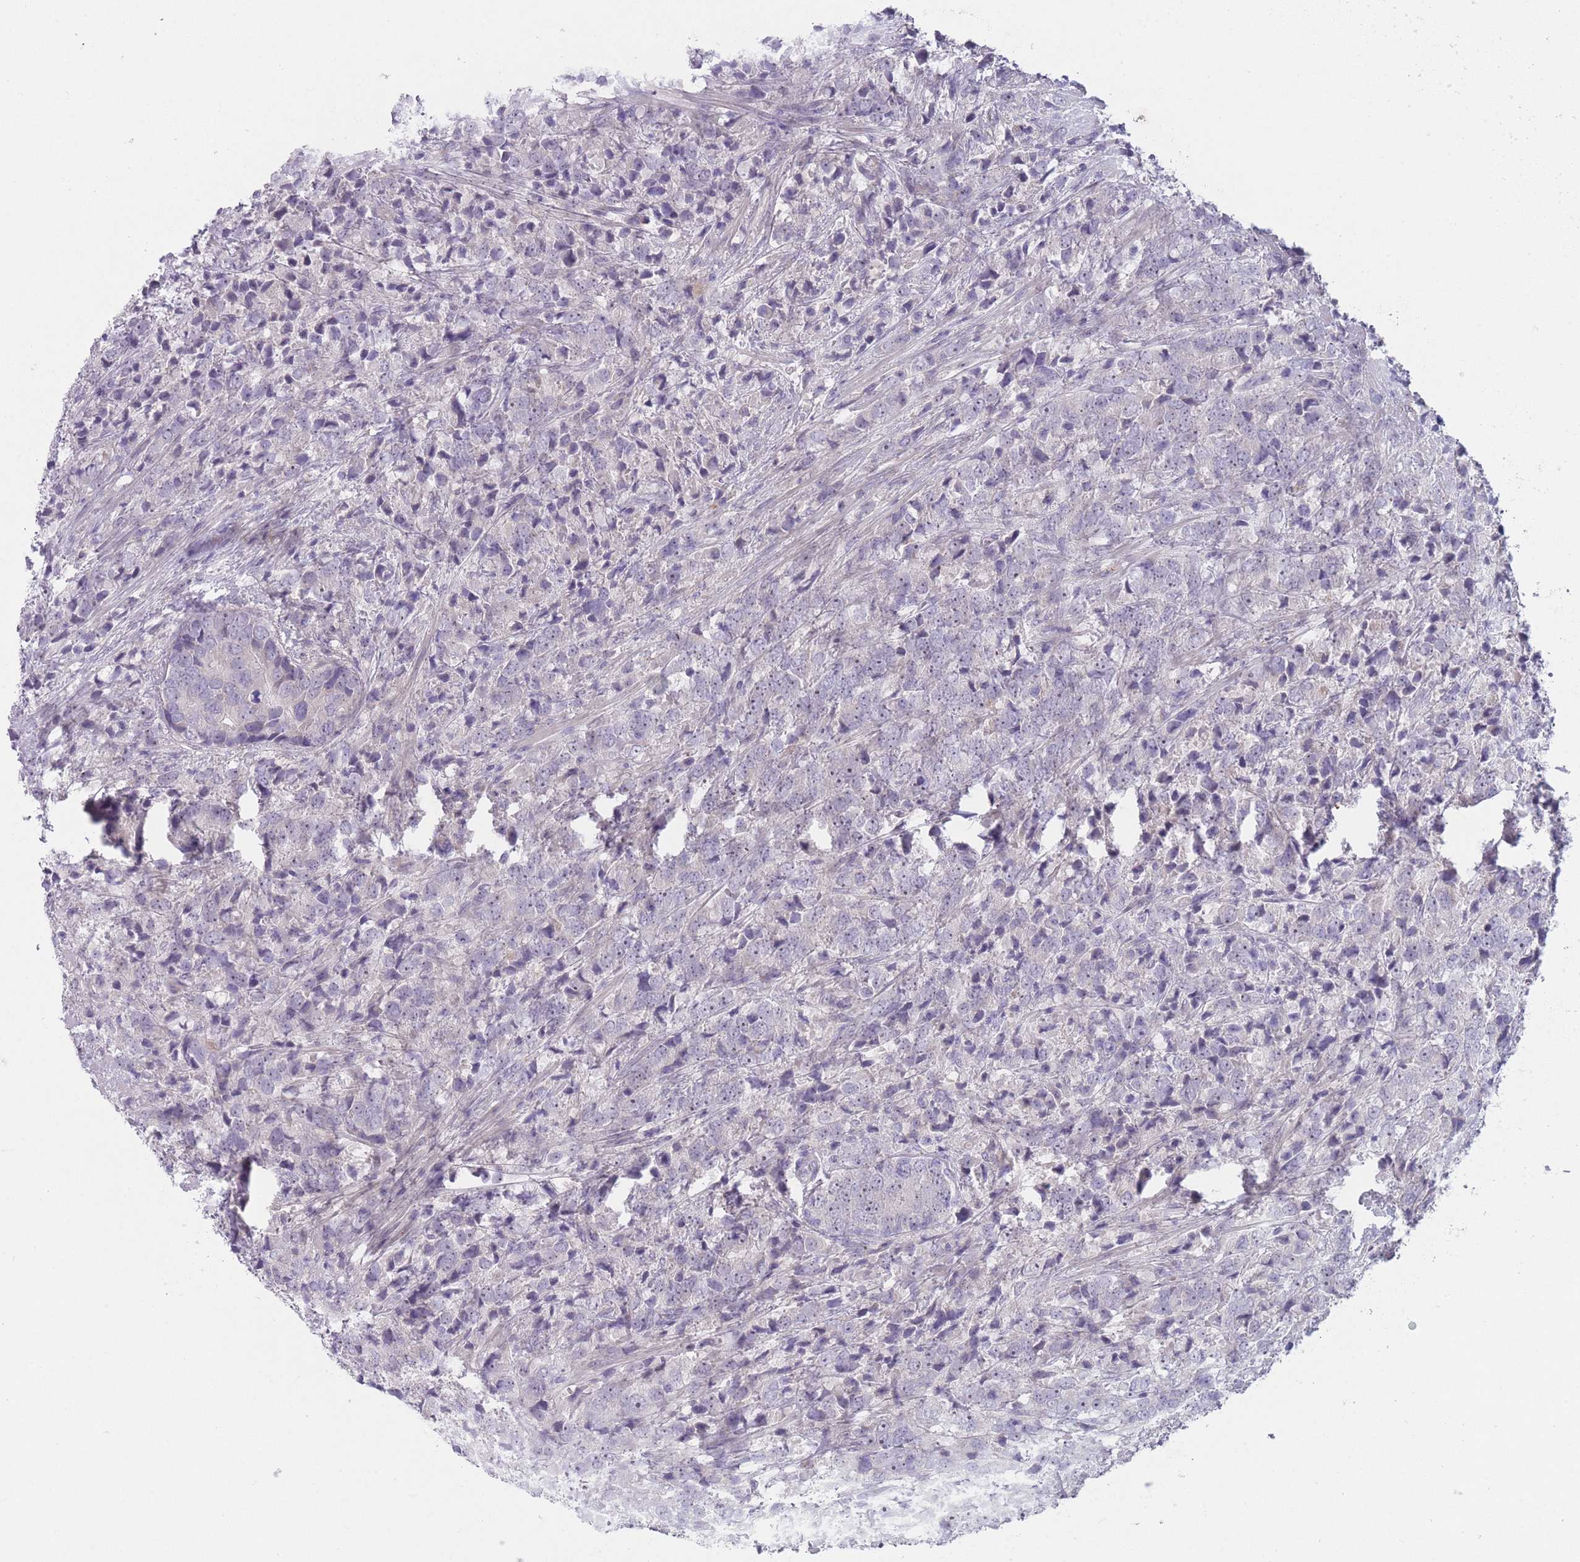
{"staining": {"intensity": "negative", "quantity": "none", "location": "none"}, "tissue": "prostate cancer", "cell_type": "Tumor cells", "image_type": "cancer", "snomed": [{"axis": "morphology", "description": "Adenocarcinoma, High grade"}, {"axis": "topography", "description": "Prostate"}], "caption": "This is a photomicrograph of IHC staining of prostate cancer (high-grade adenocarcinoma), which shows no positivity in tumor cells. (DAB (3,3'-diaminobenzidine) immunohistochemistry, high magnification).", "gene": "PAIP2B", "patient": {"sex": "male", "age": 62}}